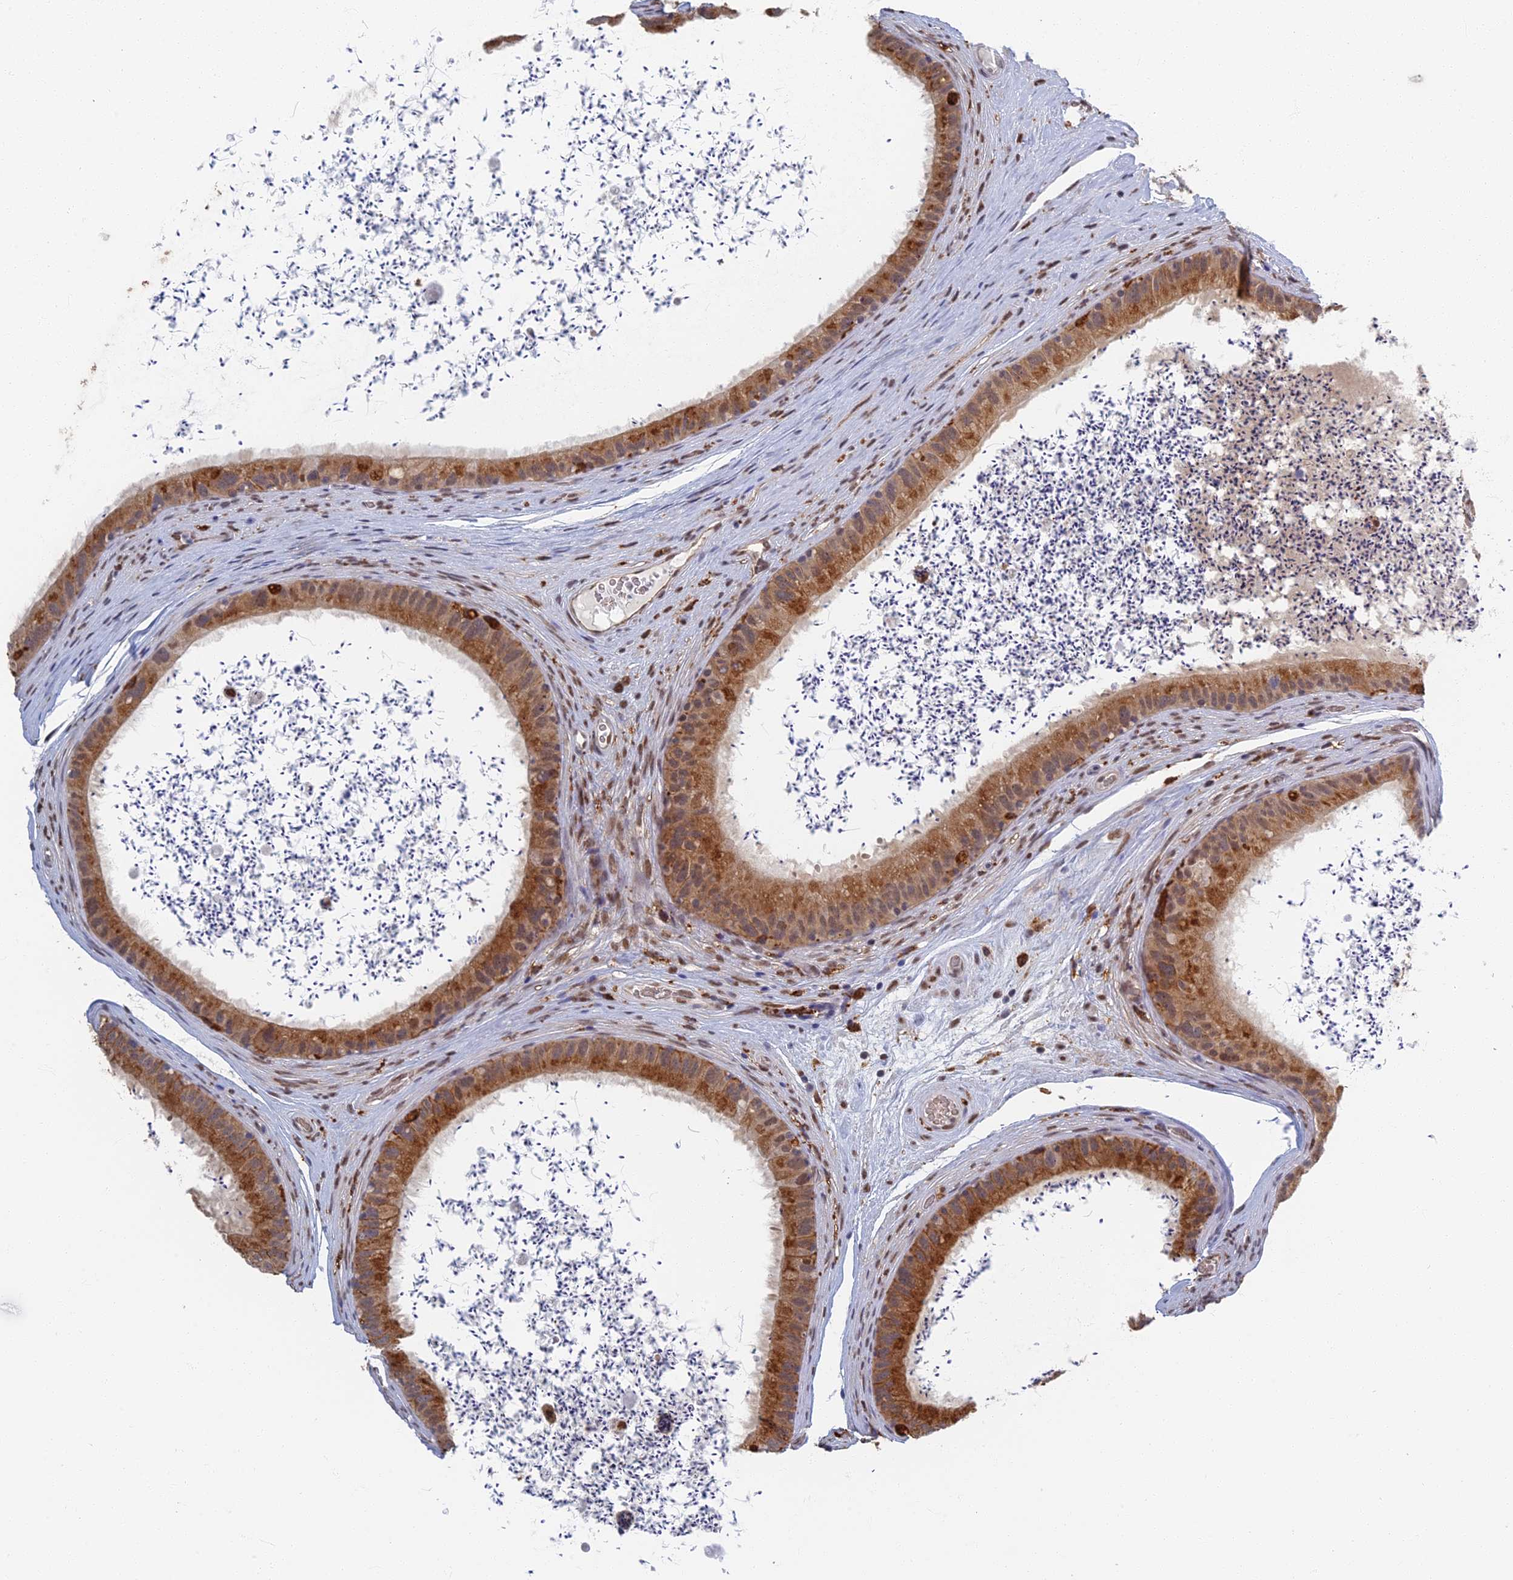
{"staining": {"intensity": "strong", "quantity": ">75%", "location": "cytoplasmic/membranous,nuclear"}, "tissue": "epididymis", "cell_type": "Glandular cells", "image_type": "normal", "snomed": [{"axis": "morphology", "description": "Normal tissue, NOS"}, {"axis": "topography", "description": "Epididymis, spermatic cord, NOS"}], "caption": "There is high levels of strong cytoplasmic/membranous,nuclear staining in glandular cells of benign epididymis, as demonstrated by immunohistochemical staining (brown color).", "gene": "GPATCH1", "patient": {"sex": "male", "age": 50}}